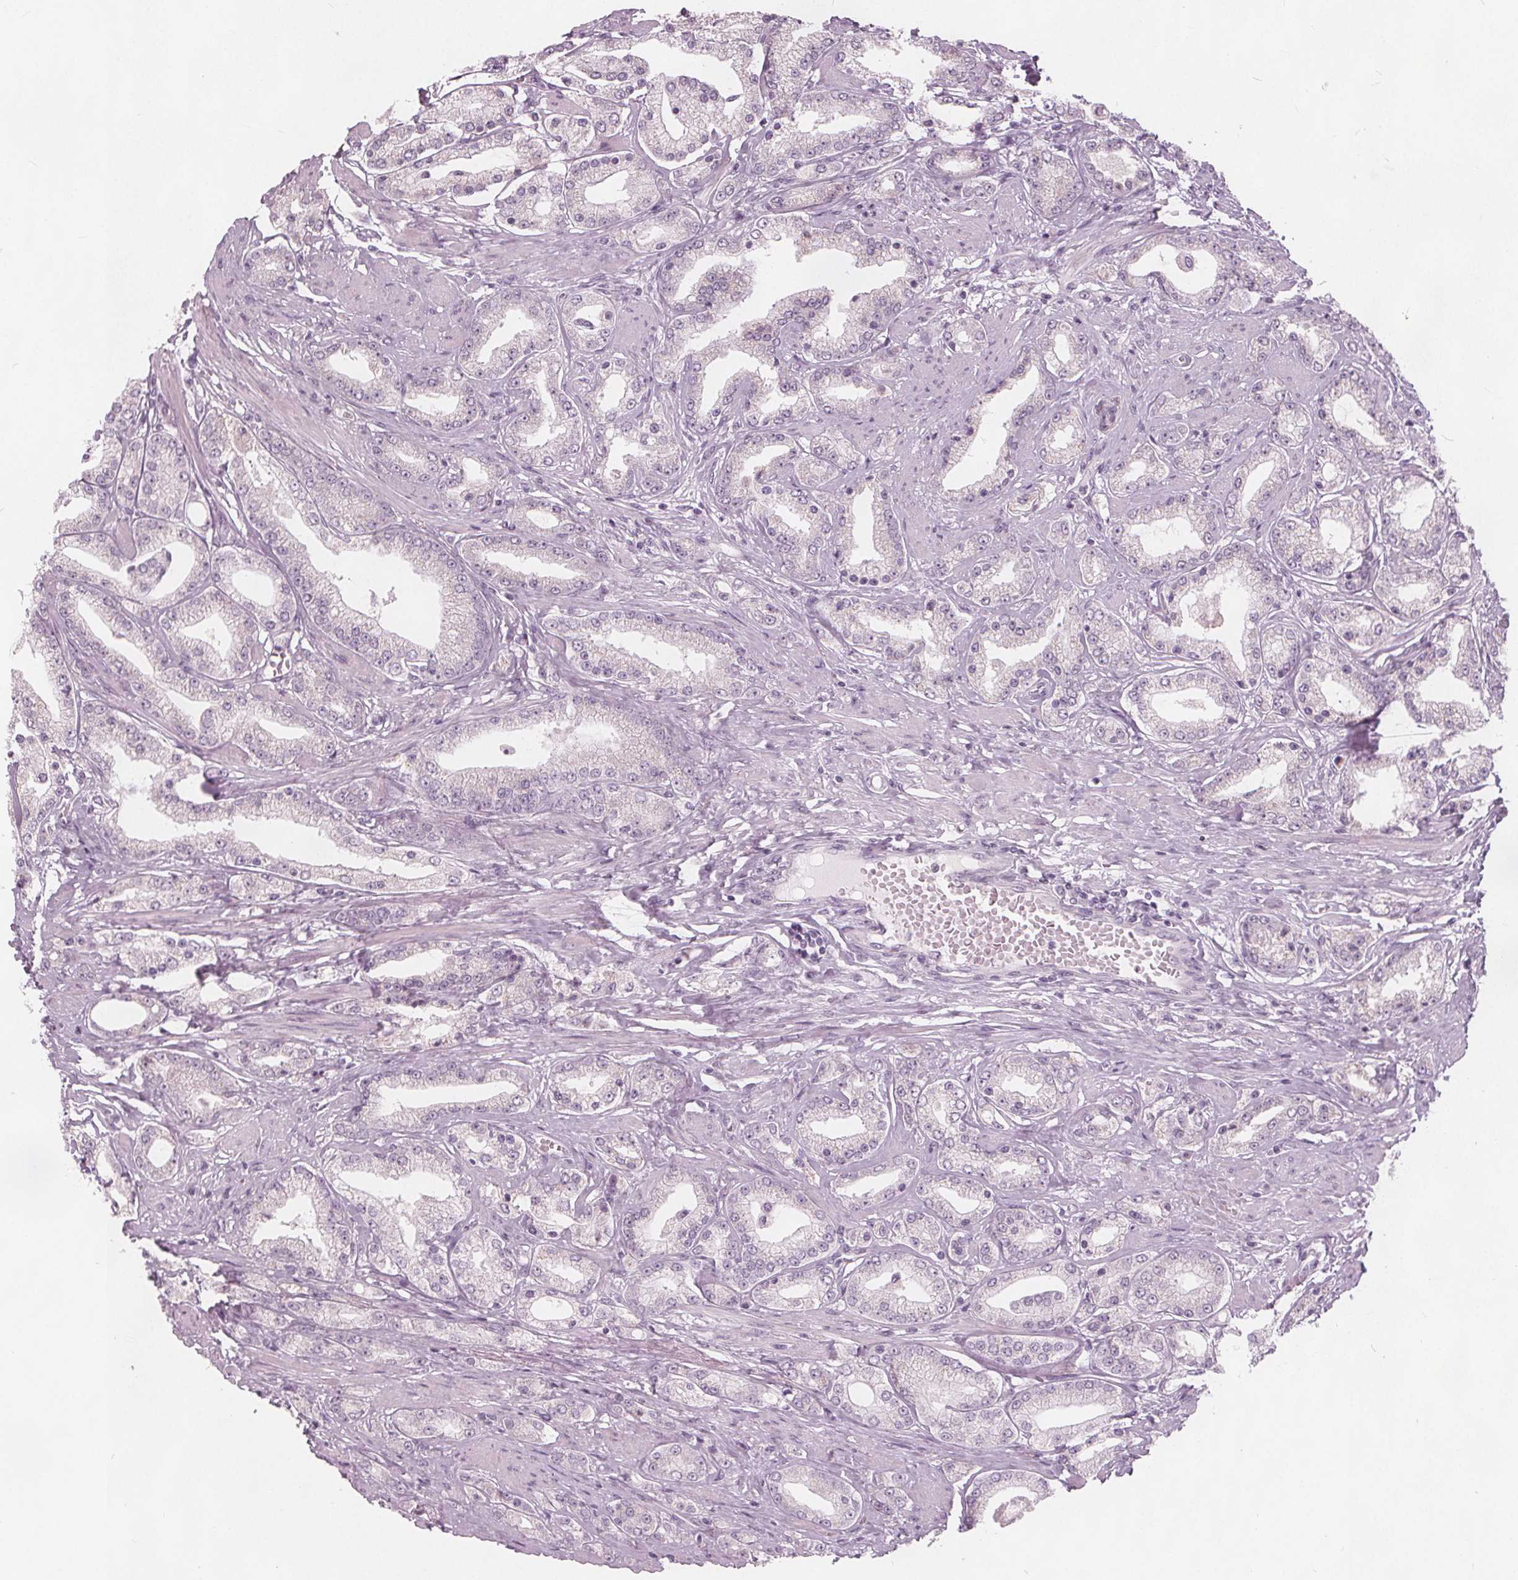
{"staining": {"intensity": "negative", "quantity": "none", "location": "none"}, "tissue": "prostate cancer", "cell_type": "Tumor cells", "image_type": "cancer", "snomed": [{"axis": "morphology", "description": "Adenocarcinoma, High grade"}, {"axis": "topography", "description": "Prostate"}], "caption": "Protein analysis of prostate high-grade adenocarcinoma reveals no significant positivity in tumor cells.", "gene": "BRSK1", "patient": {"sex": "male", "age": 67}}